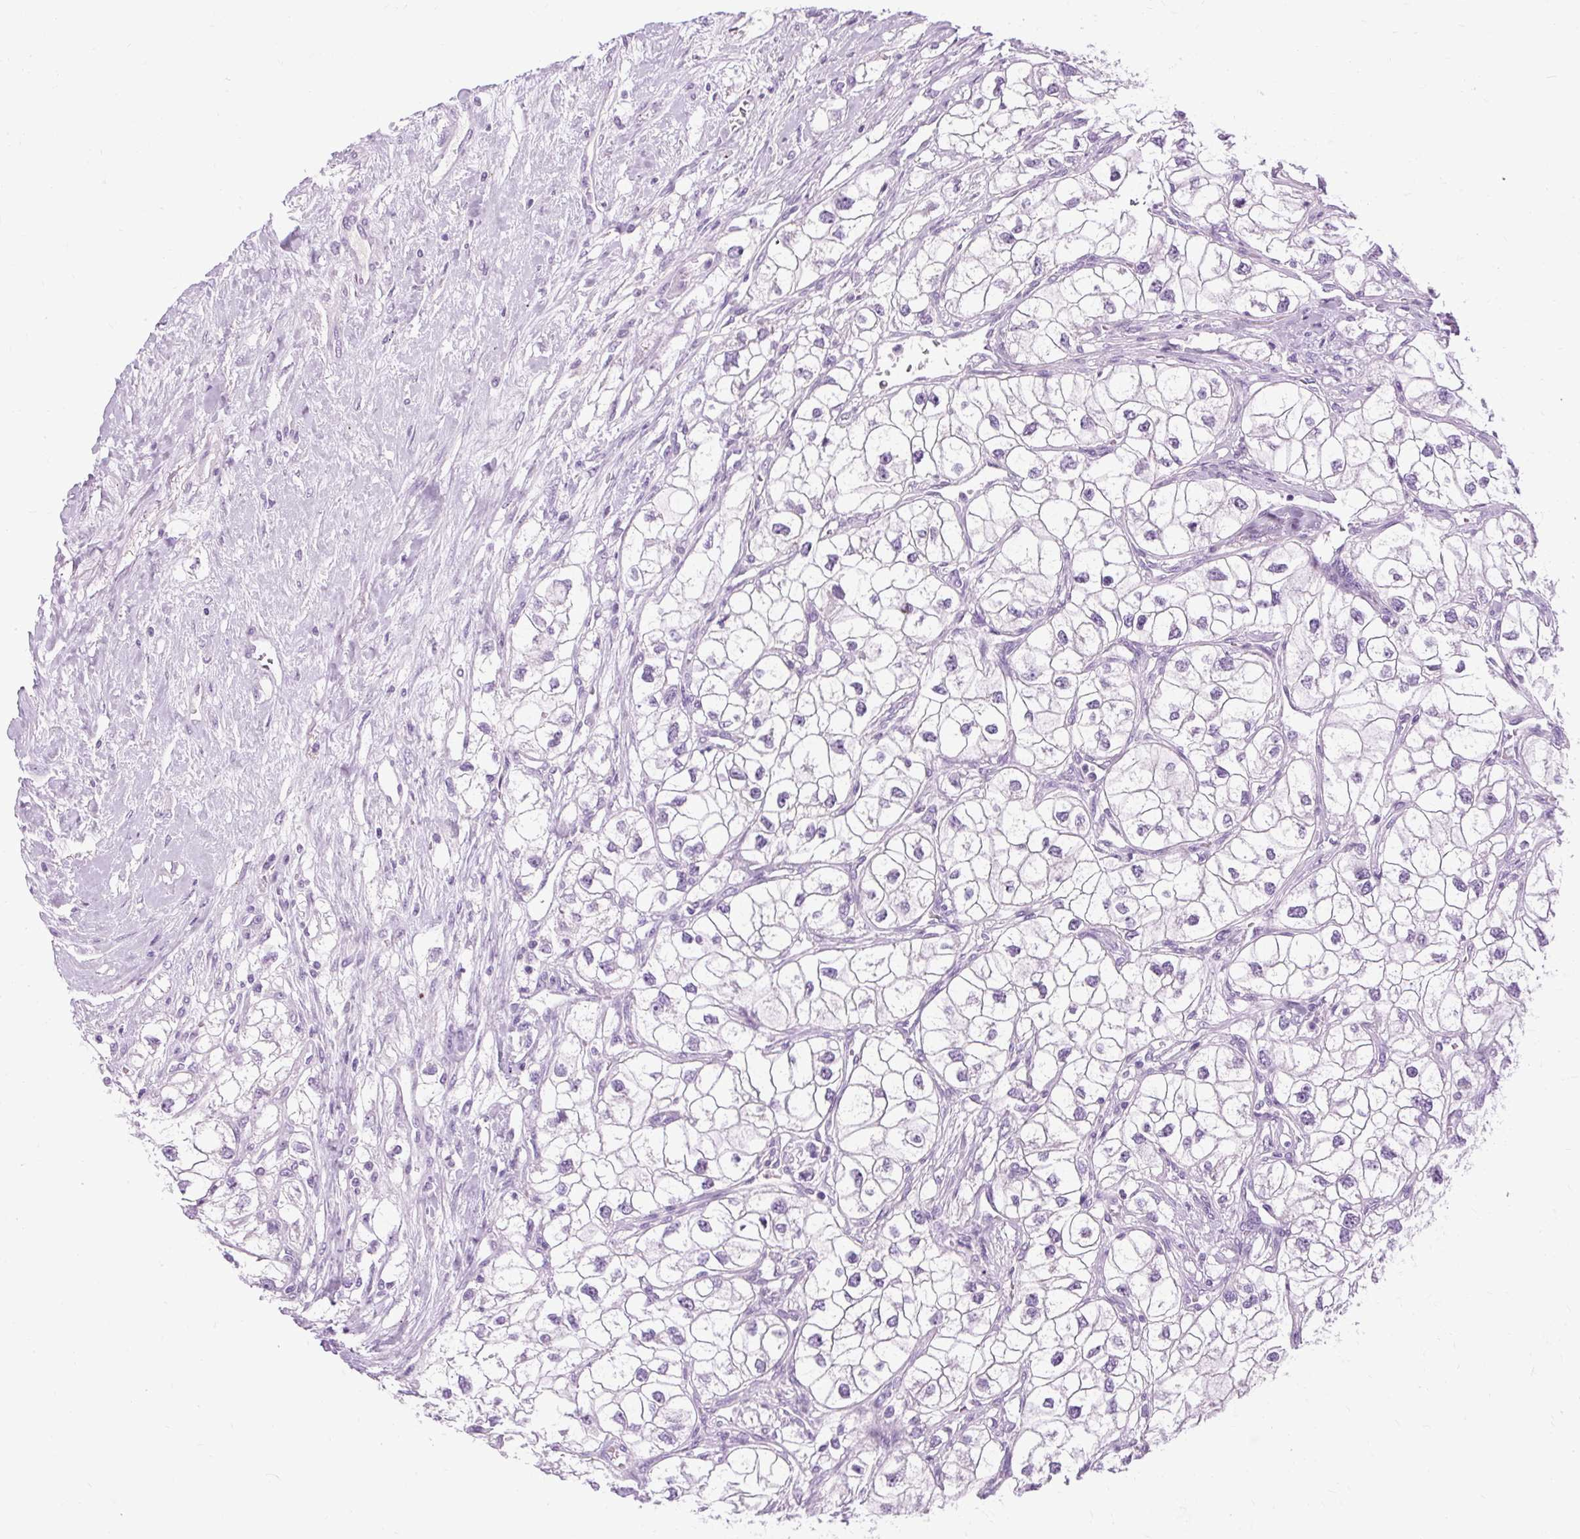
{"staining": {"intensity": "negative", "quantity": "none", "location": "none"}, "tissue": "renal cancer", "cell_type": "Tumor cells", "image_type": "cancer", "snomed": [{"axis": "morphology", "description": "Adenocarcinoma, NOS"}, {"axis": "topography", "description": "Kidney"}], "caption": "Immunohistochemistry (IHC) of adenocarcinoma (renal) reveals no staining in tumor cells.", "gene": "B3GNT4", "patient": {"sex": "male", "age": 59}}